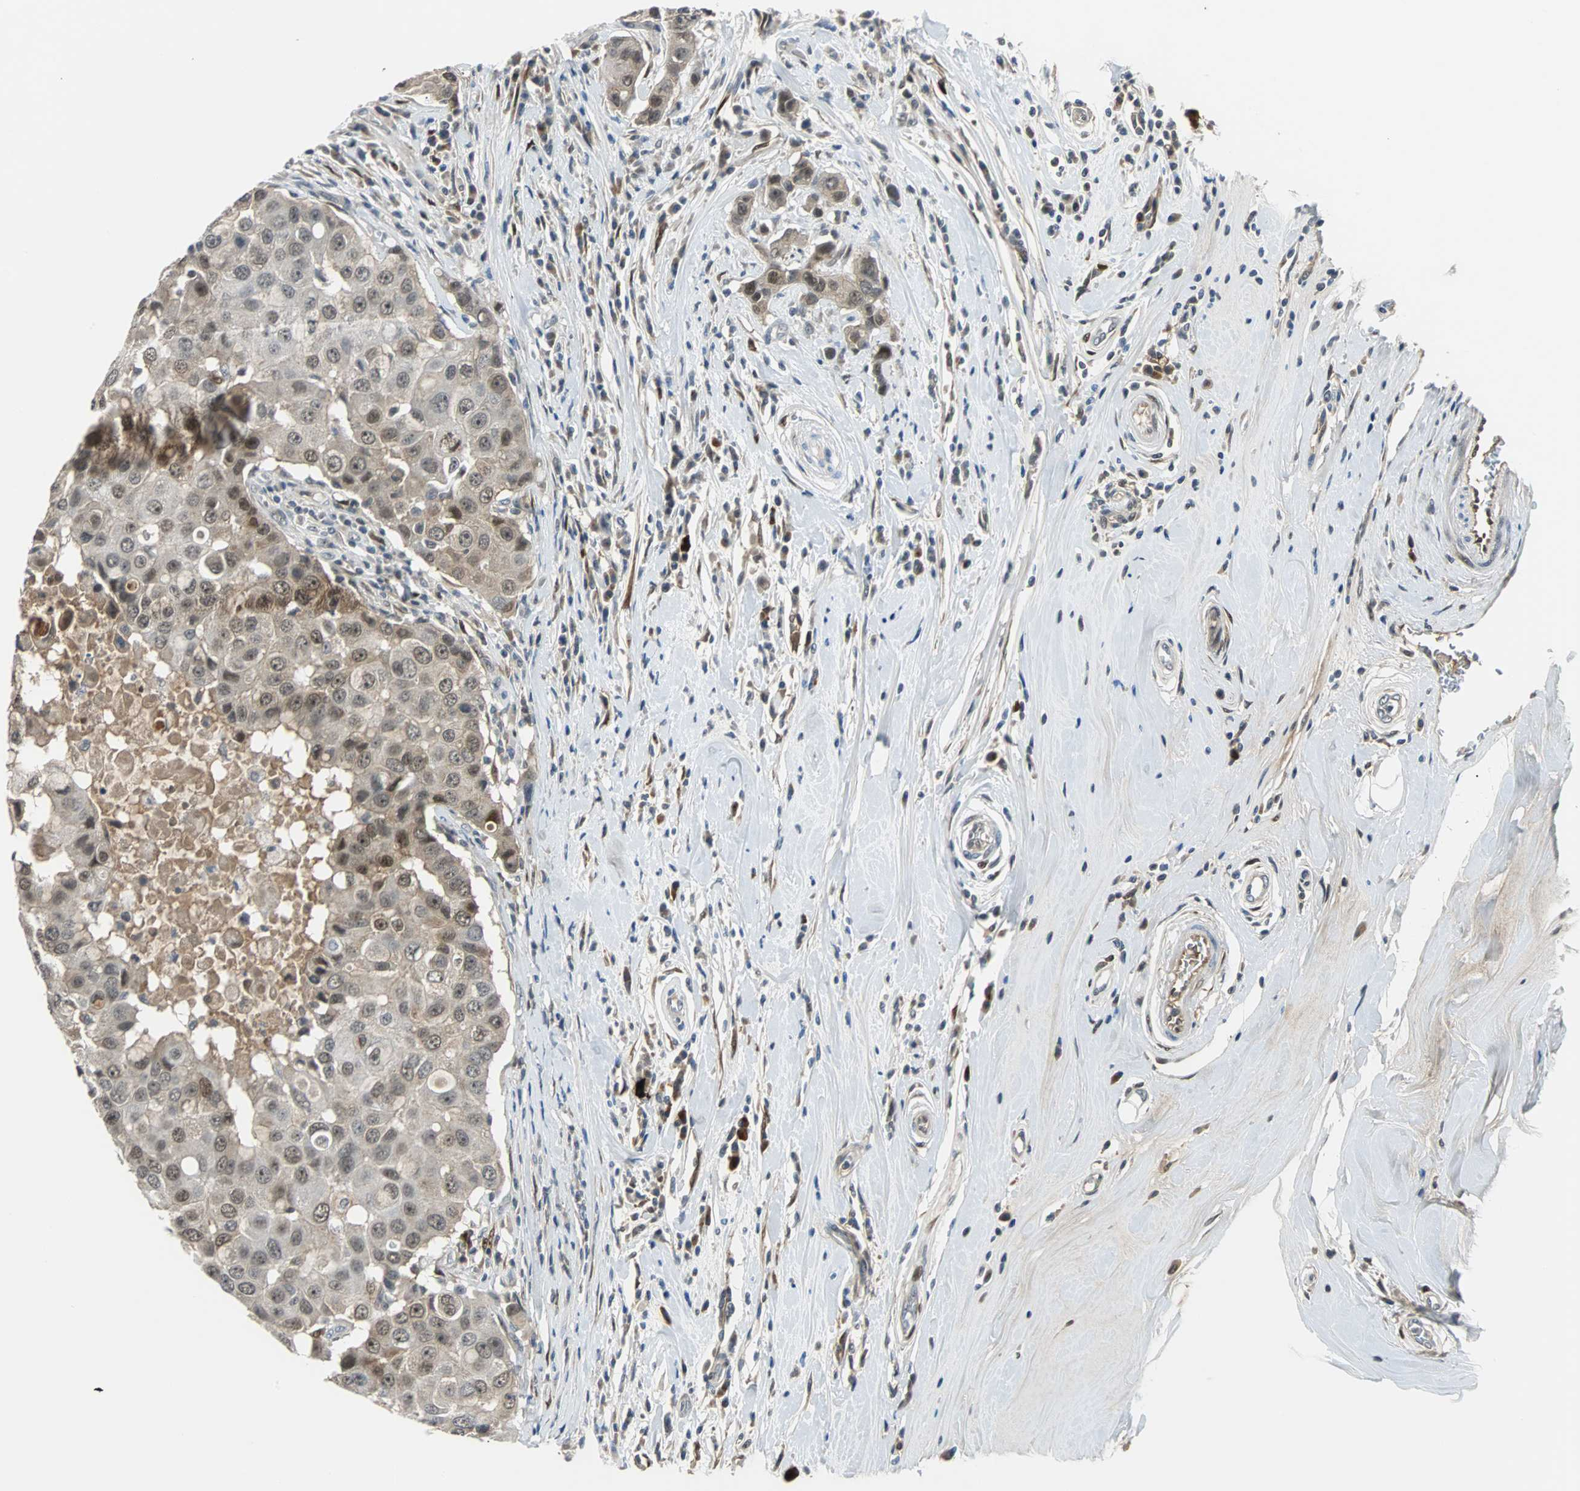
{"staining": {"intensity": "moderate", "quantity": "<25%", "location": "cytoplasmic/membranous,nuclear"}, "tissue": "breast cancer", "cell_type": "Tumor cells", "image_type": "cancer", "snomed": [{"axis": "morphology", "description": "Duct carcinoma"}, {"axis": "topography", "description": "Breast"}], "caption": "IHC staining of intraductal carcinoma (breast), which shows low levels of moderate cytoplasmic/membranous and nuclear staining in about <25% of tumor cells indicating moderate cytoplasmic/membranous and nuclear protein staining. The staining was performed using DAB (brown) for protein detection and nuclei were counterstained in hematoxylin (blue).", "gene": "FHL2", "patient": {"sex": "female", "age": 27}}